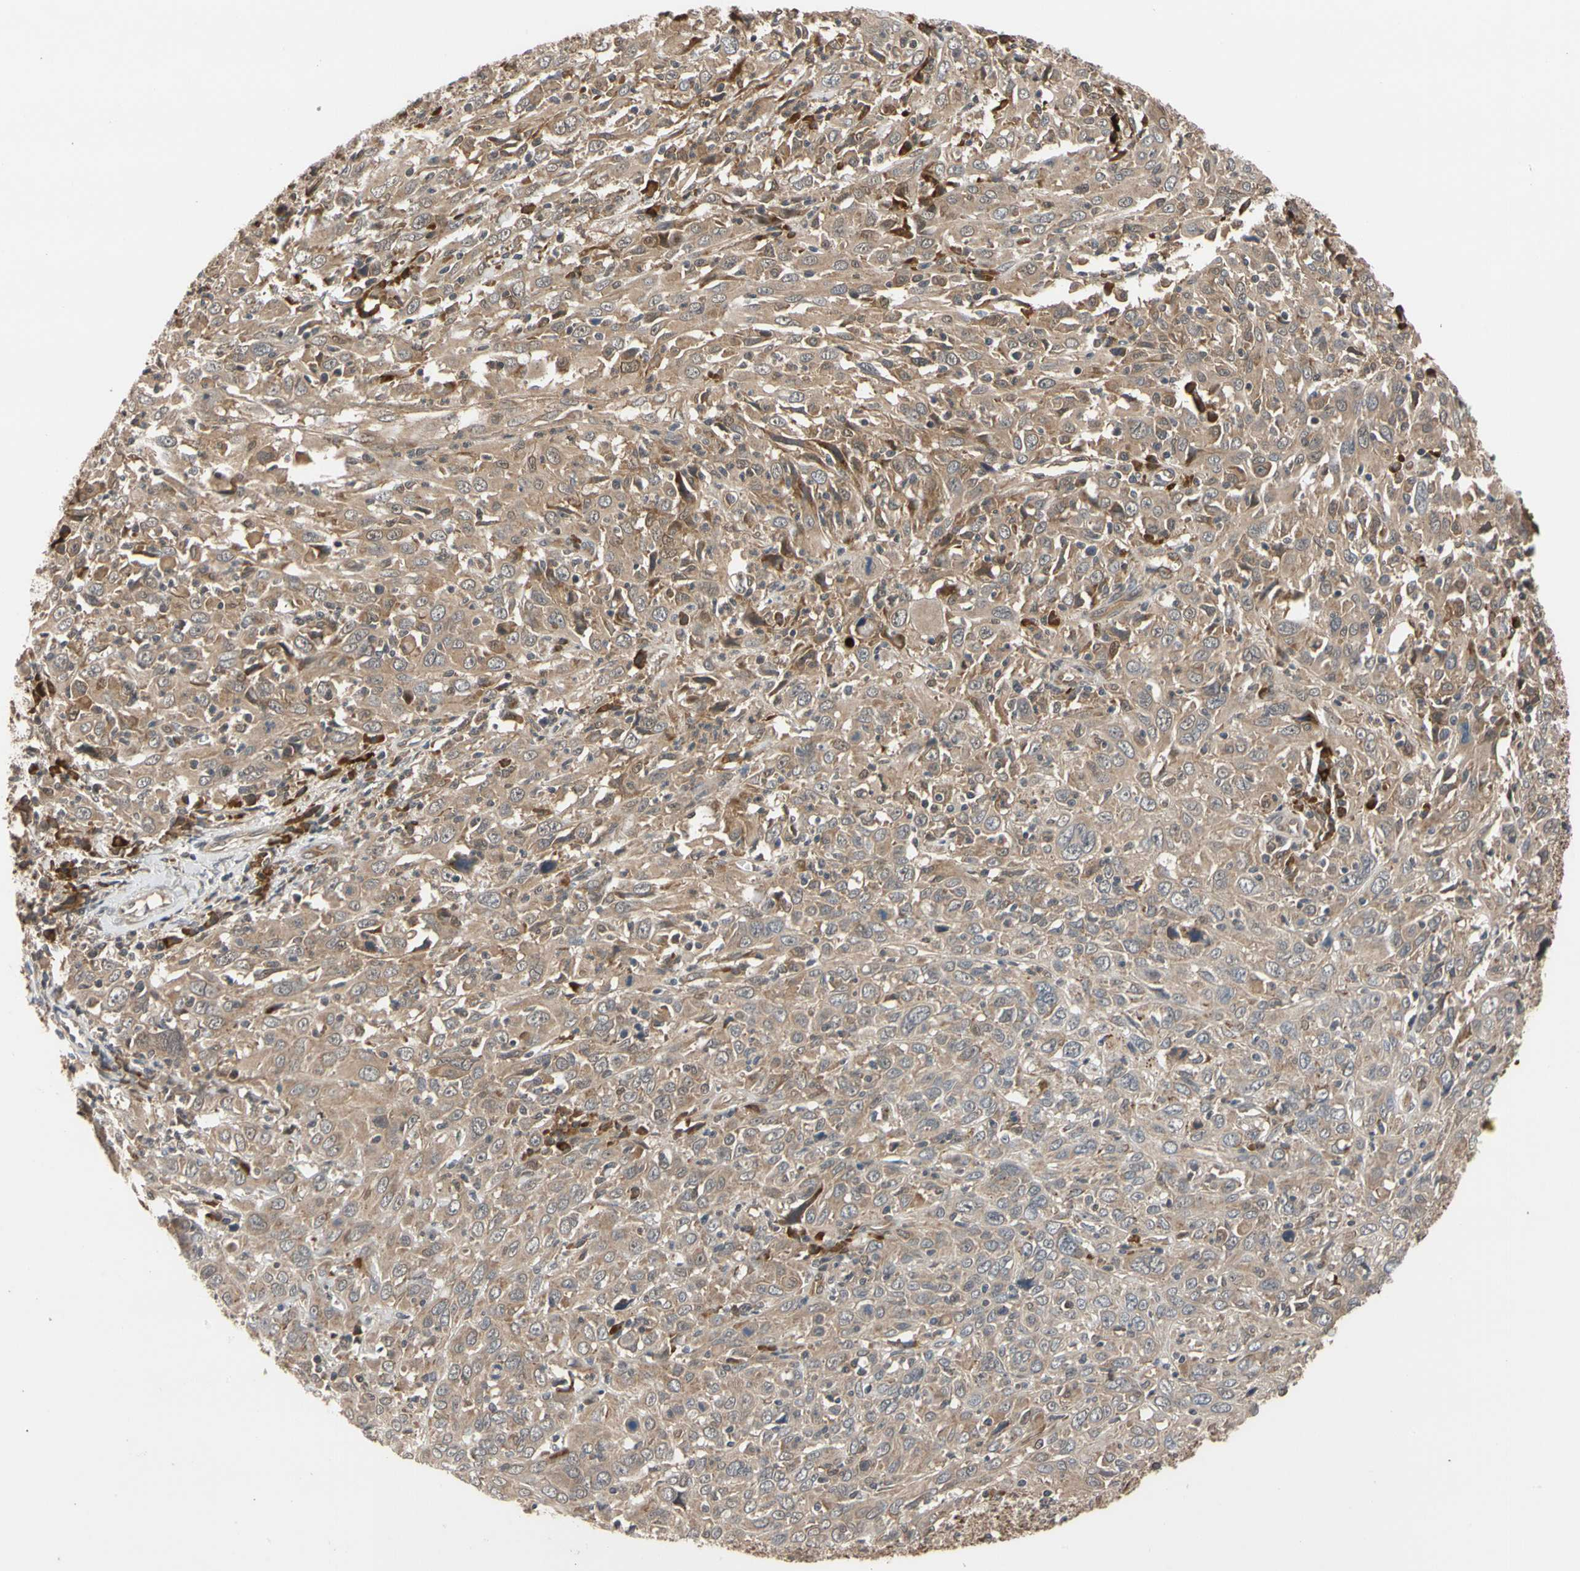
{"staining": {"intensity": "moderate", "quantity": ">75%", "location": "cytoplasmic/membranous"}, "tissue": "cervical cancer", "cell_type": "Tumor cells", "image_type": "cancer", "snomed": [{"axis": "morphology", "description": "Squamous cell carcinoma, NOS"}, {"axis": "topography", "description": "Cervix"}], "caption": "A brown stain highlights moderate cytoplasmic/membranous staining of a protein in human cervical squamous cell carcinoma tumor cells.", "gene": "CYTIP", "patient": {"sex": "female", "age": 46}}